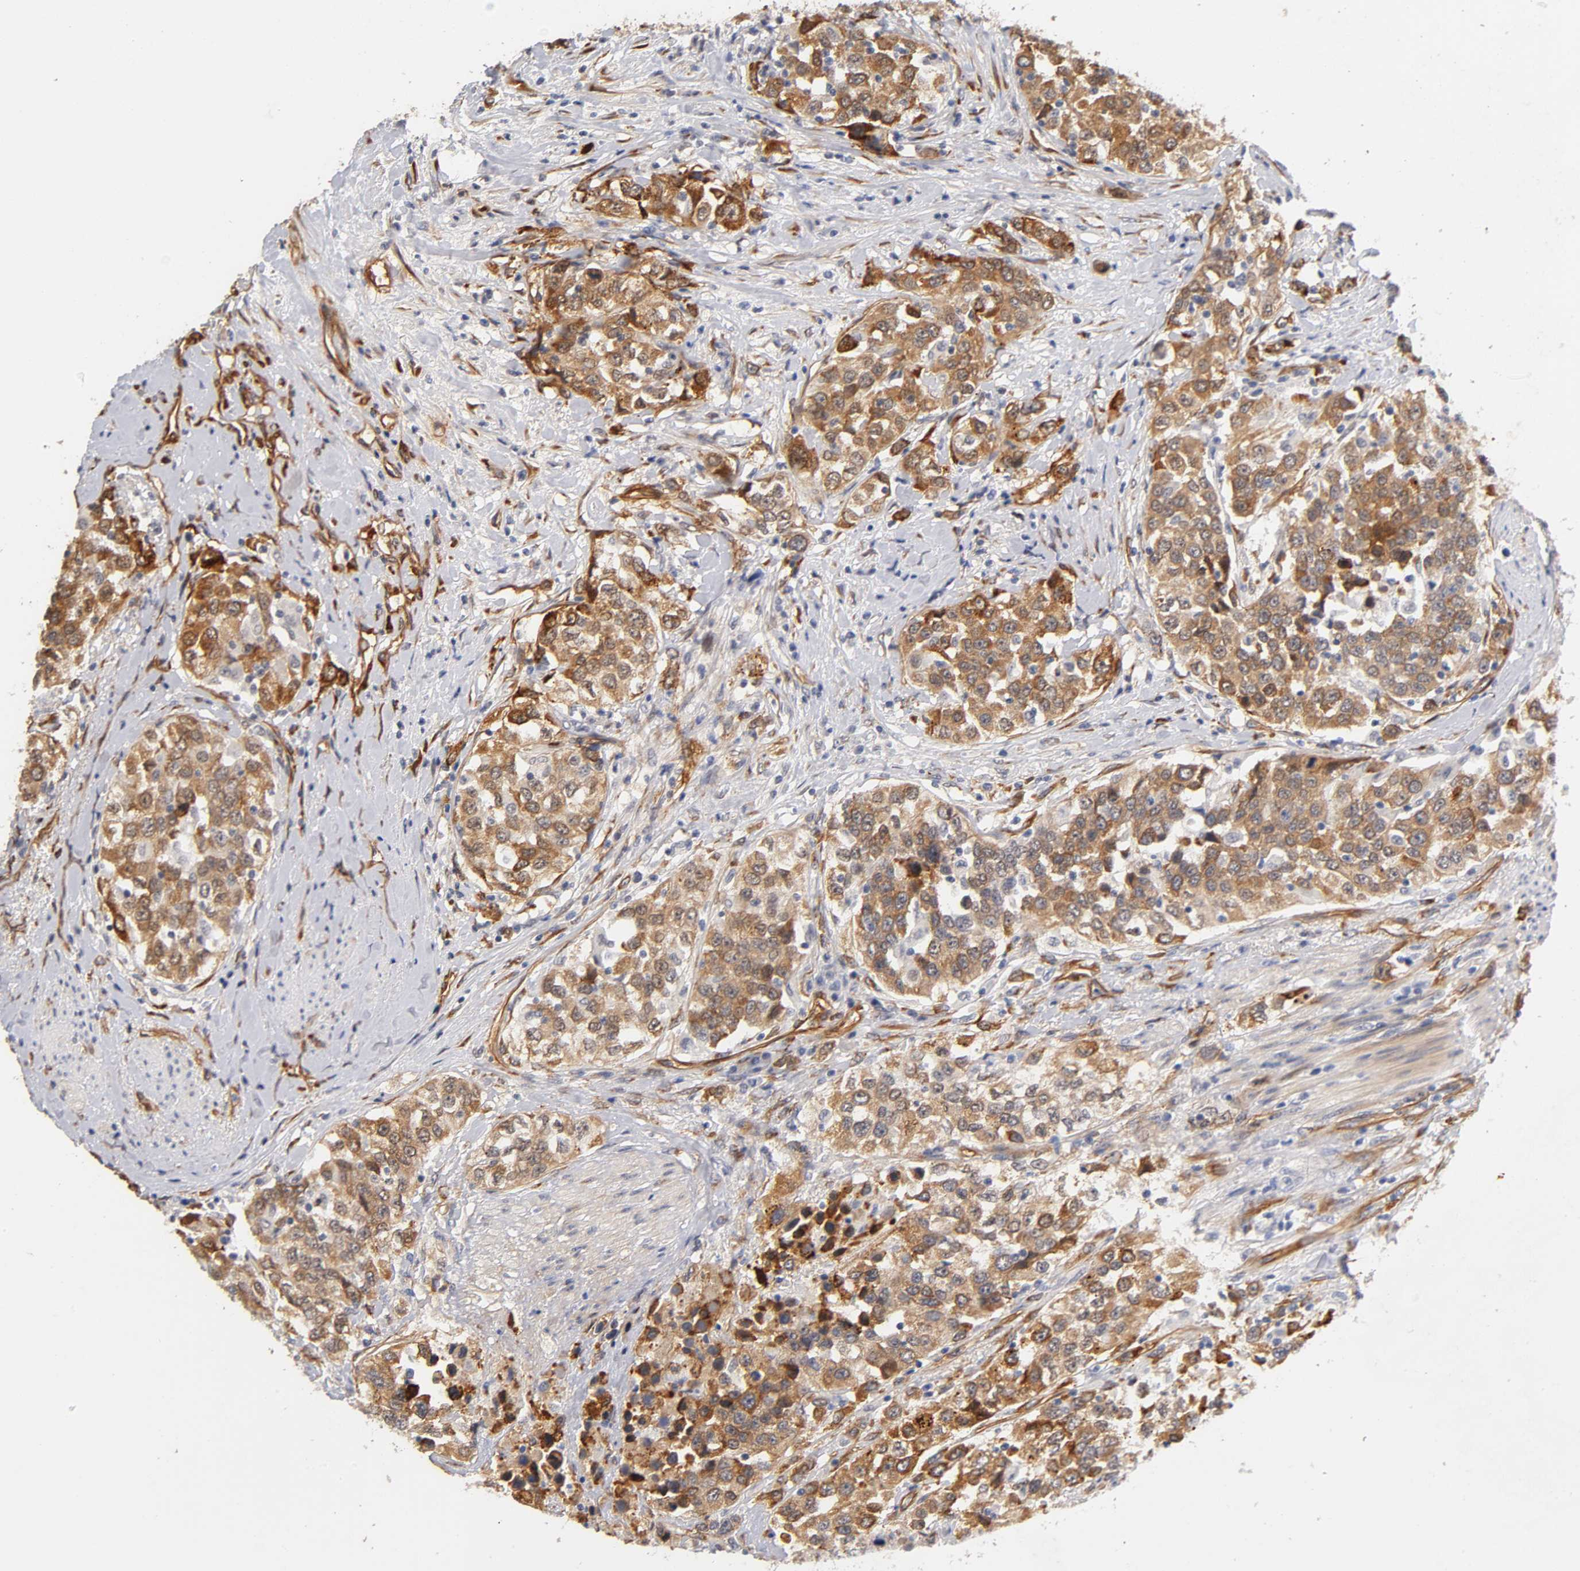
{"staining": {"intensity": "strong", "quantity": ">75%", "location": "cytoplasmic/membranous"}, "tissue": "urothelial cancer", "cell_type": "Tumor cells", "image_type": "cancer", "snomed": [{"axis": "morphology", "description": "Urothelial carcinoma, High grade"}, {"axis": "topography", "description": "Urinary bladder"}], "caption": "A high-resolution micrograph shows immunohistochemistry staining of high-grade urothelial carcinoma, which shows strong cytoplasmic/membranous staining in about >75% of tumor cells.", "gene": "LAMB1", "patient": {"sex": "female", "age": 80}}